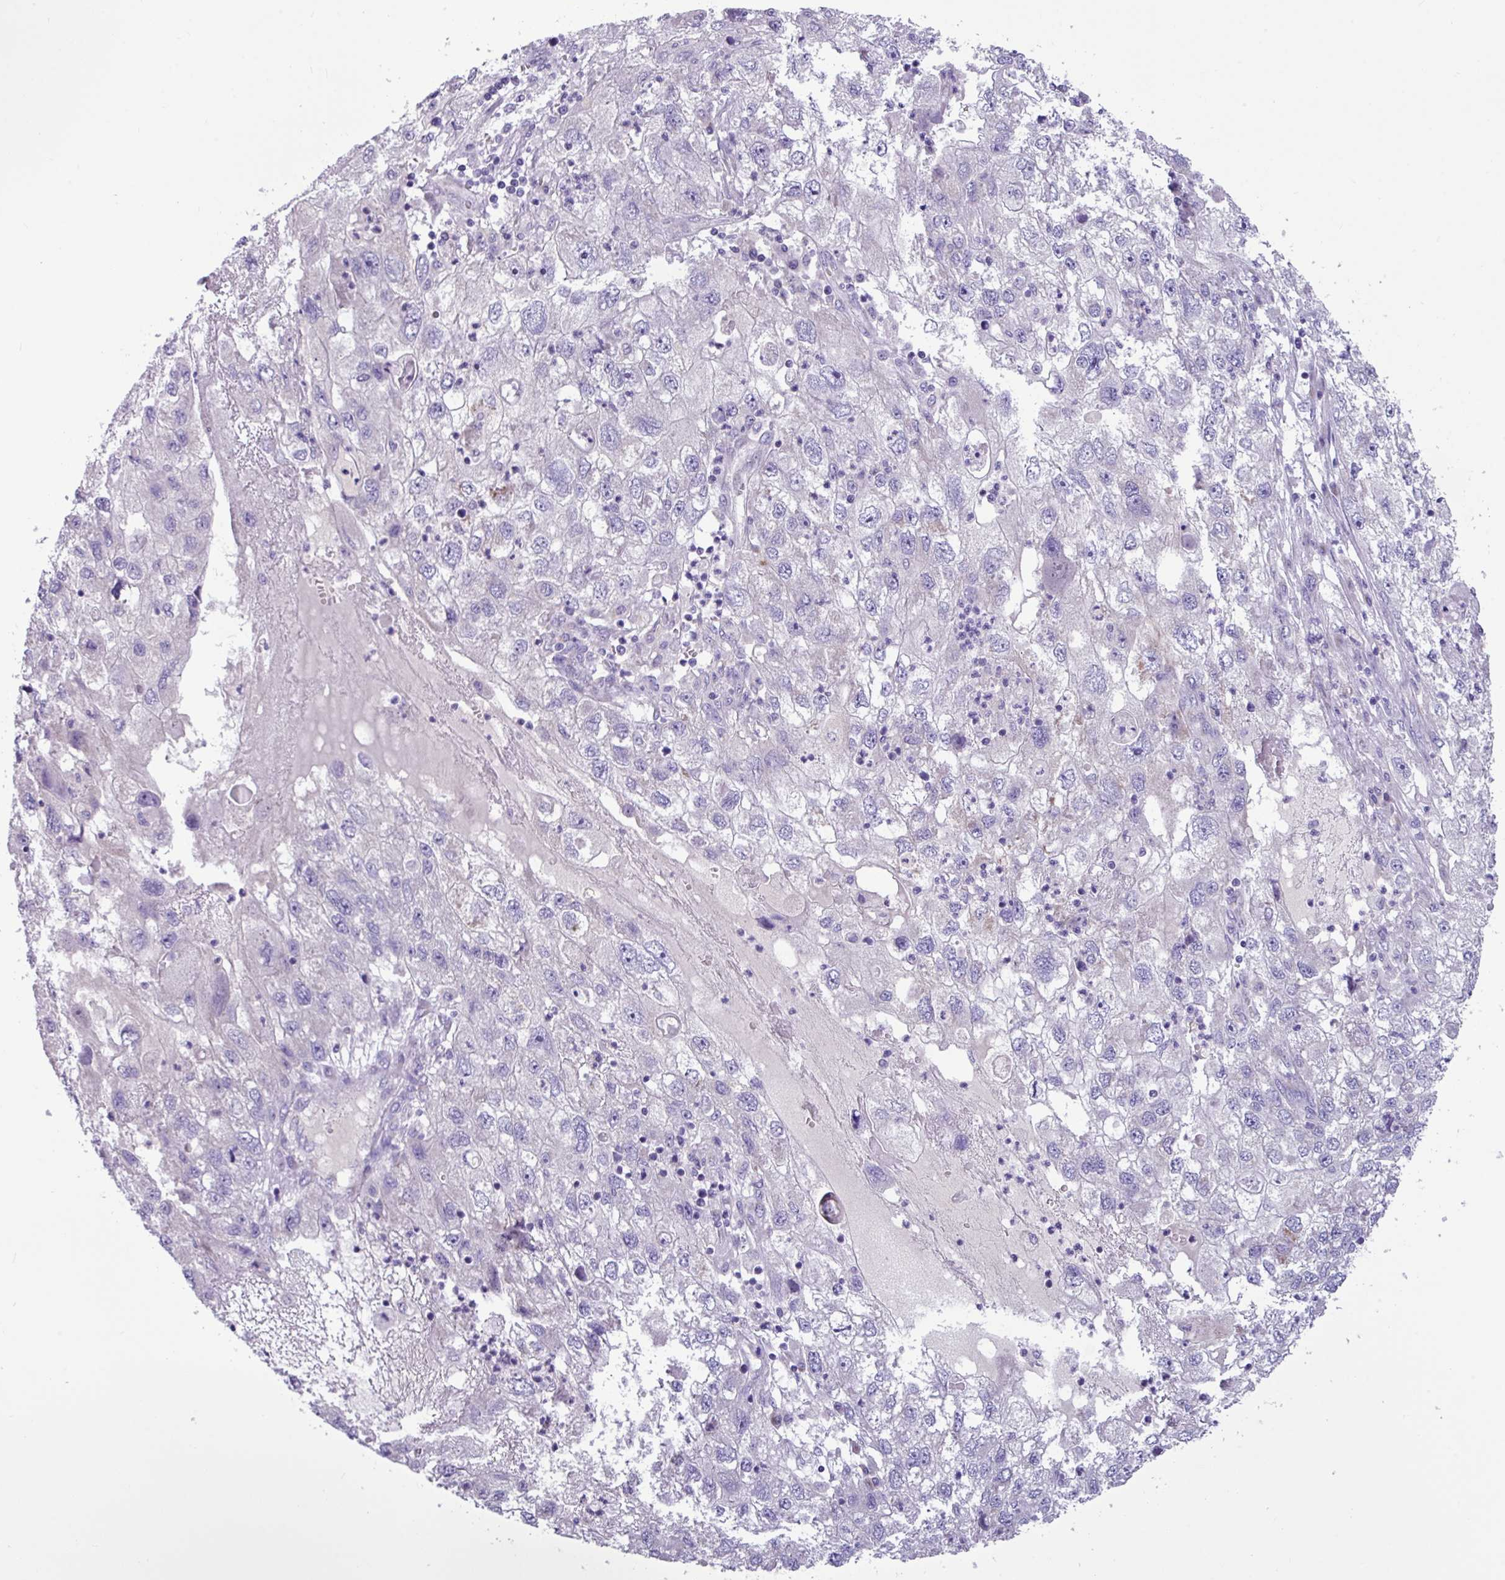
{"staining": {"intensity": "negative", "quantity": "none", "location": "none"}, "tissue": "endometrial cancer", "cell_type": "Tumor cells", "image_type": "cancer", "snomed": [{"axis": "morphology", "description": "Adenocarcinoma, NOS"}, {"axis": "topography", "description": "Endometrium"}], "caption": "This image is of endometrial adenocarcinoma stained with IHC to label a protein in brown with the nuclei are counter-stained blue. There is no expression in tumor cells.", "gene": "STIMATE", "patient": {"sex": "female", "age": 49}}